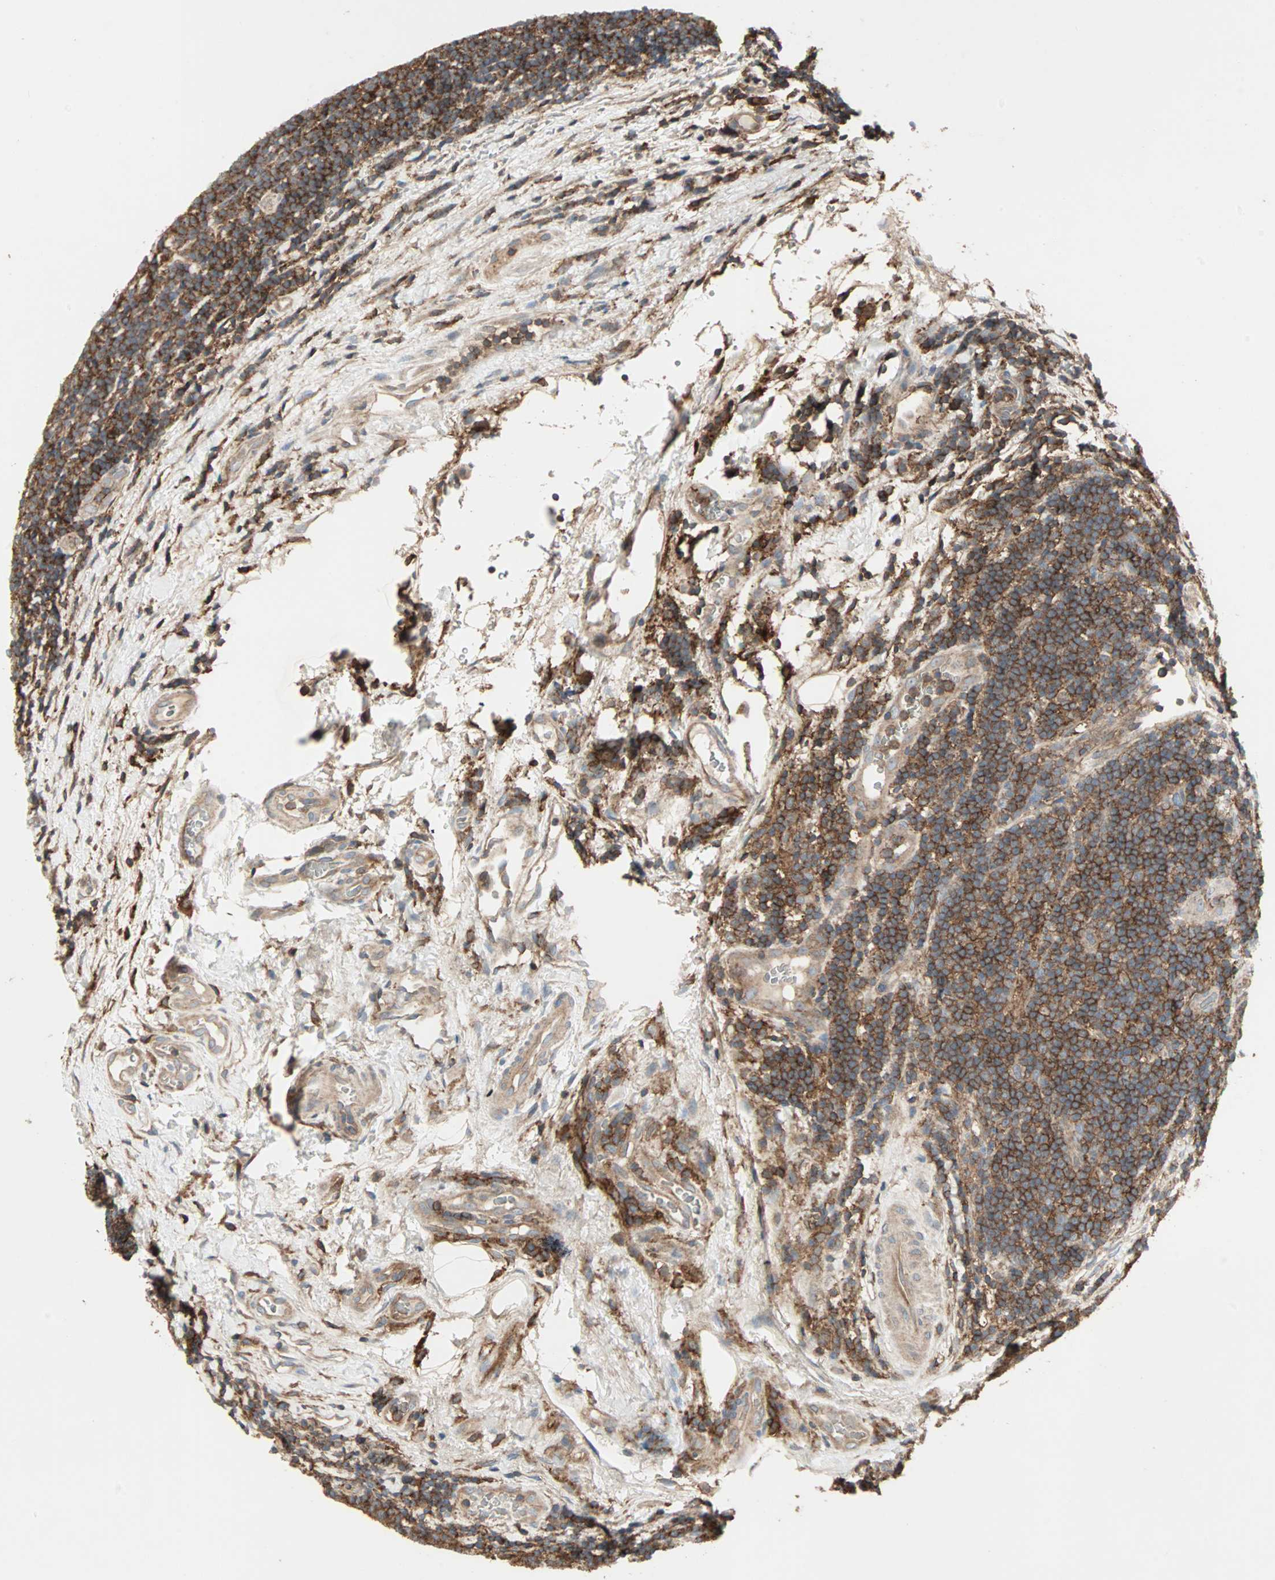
{"staining": {"intensity": "strong", "quantity": ">75%", "location": "cytoplasmic/membranous"}, "tissue": "lymphoma", "cell_type": "Tumor cells", "image_type": "cancer", "snomed": [{"axis": "morphology", "description": "Malignant lymphoma, non-Hodgkin's type, Low grade"}, {"axis": "topography", "description": "Lymph node"}], "caption": "Human lymphoma stained with a protein marker reveals strong staining in tumor cells.", "gene": "GNAI2", "patient": {"sex": "male", "age": 83}}